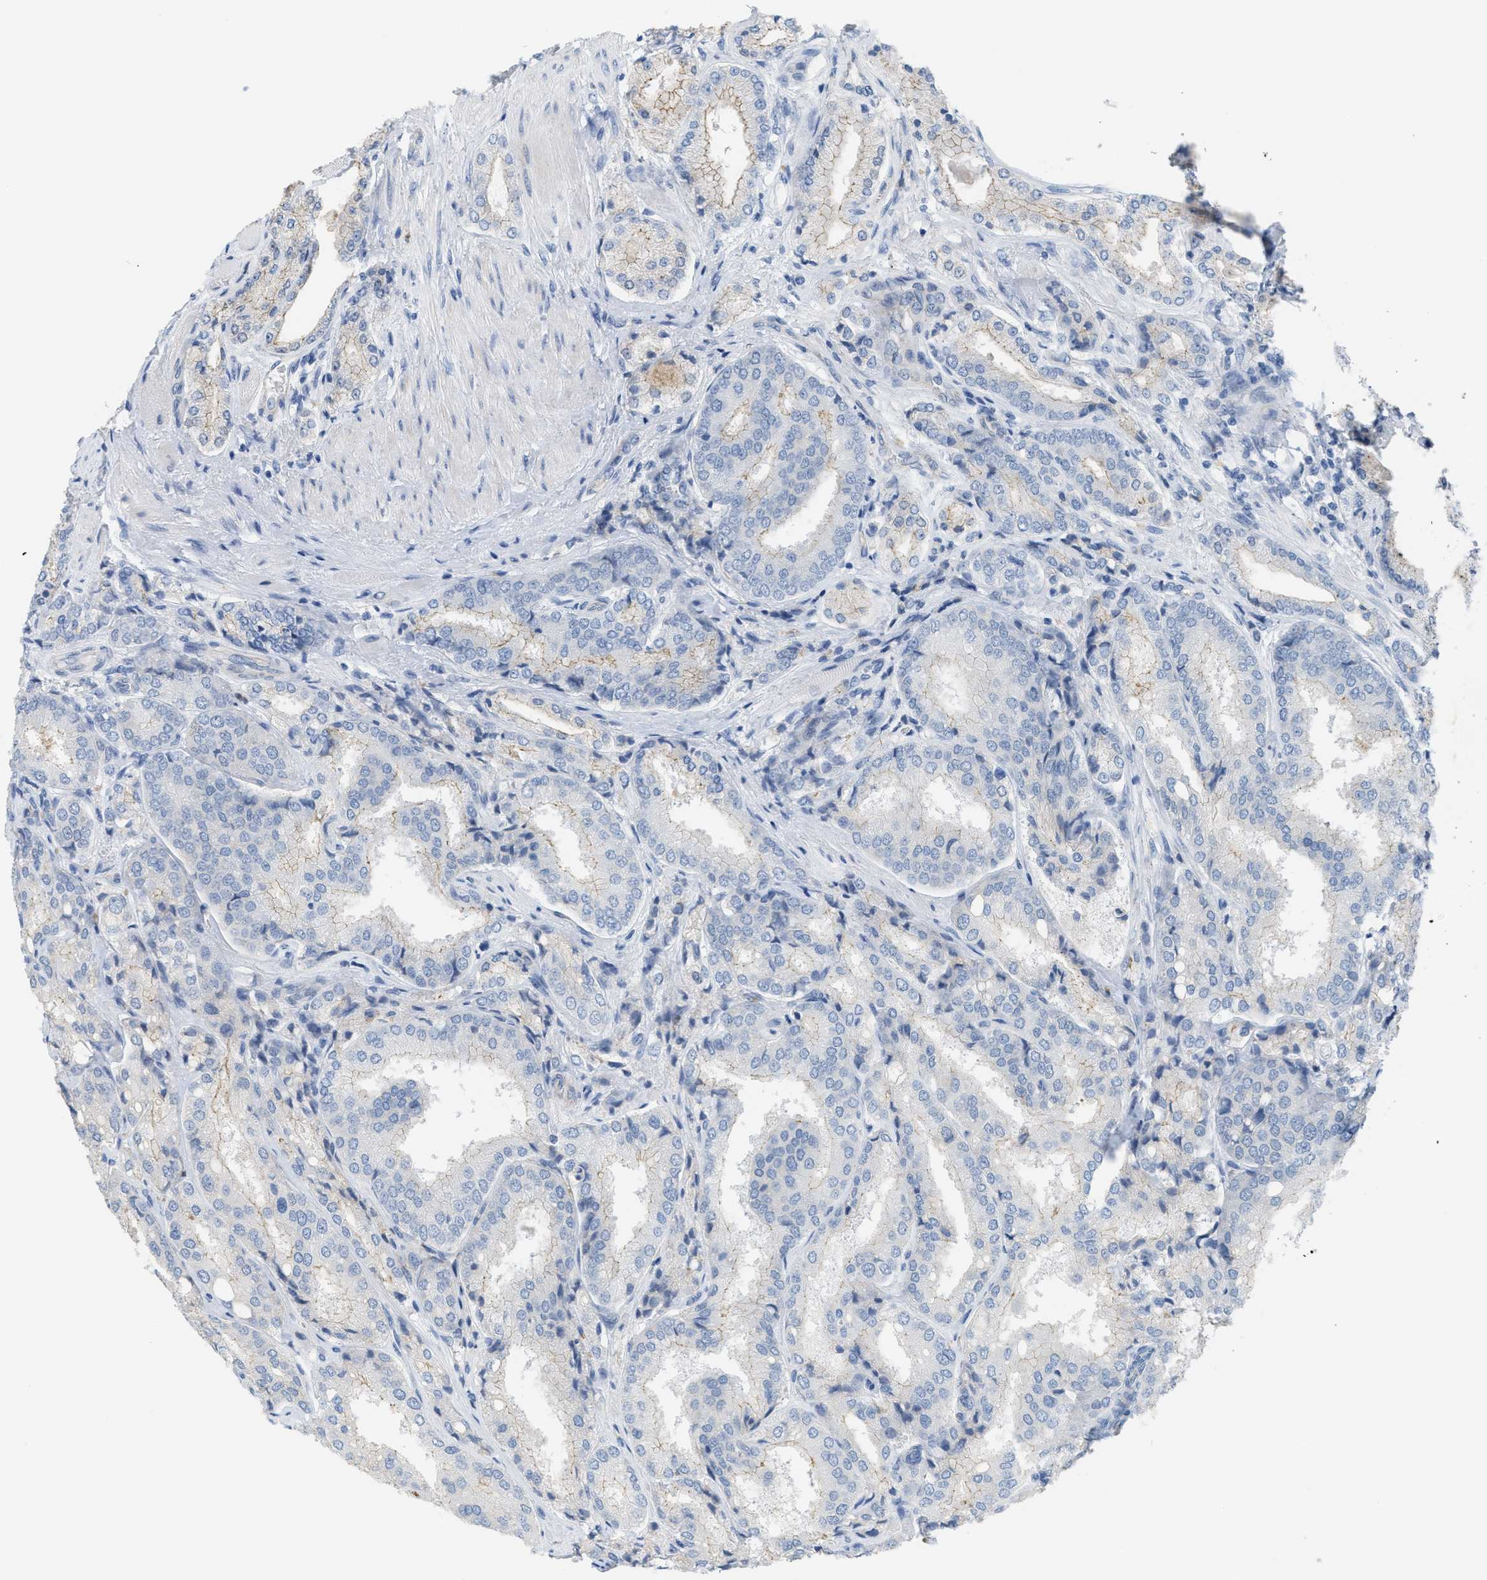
{"staining": {"intensity": "weak", "quantity": "25%-75%", "location": "cytoplasmic/membranous"}, "tissue": "prostate cancer", "cell_type": "Tumor cells", "image_type": "cancer", "snomed": [{"axis": "morphology", "description": "Adenocarcinoma, High grade"}, {"axis": "topography", "description": "Prostate"}], "caption": "Weak cytoplasmic/membranous protein expression is seen in approximately 25%-75% of tumor cells in high-grade adenocarcinoma (prostate). (Brightfield microscopy of DAB IHC at high magnification).", "gene": "CRB3", "patient": {"sex": "male", "age": 50}}